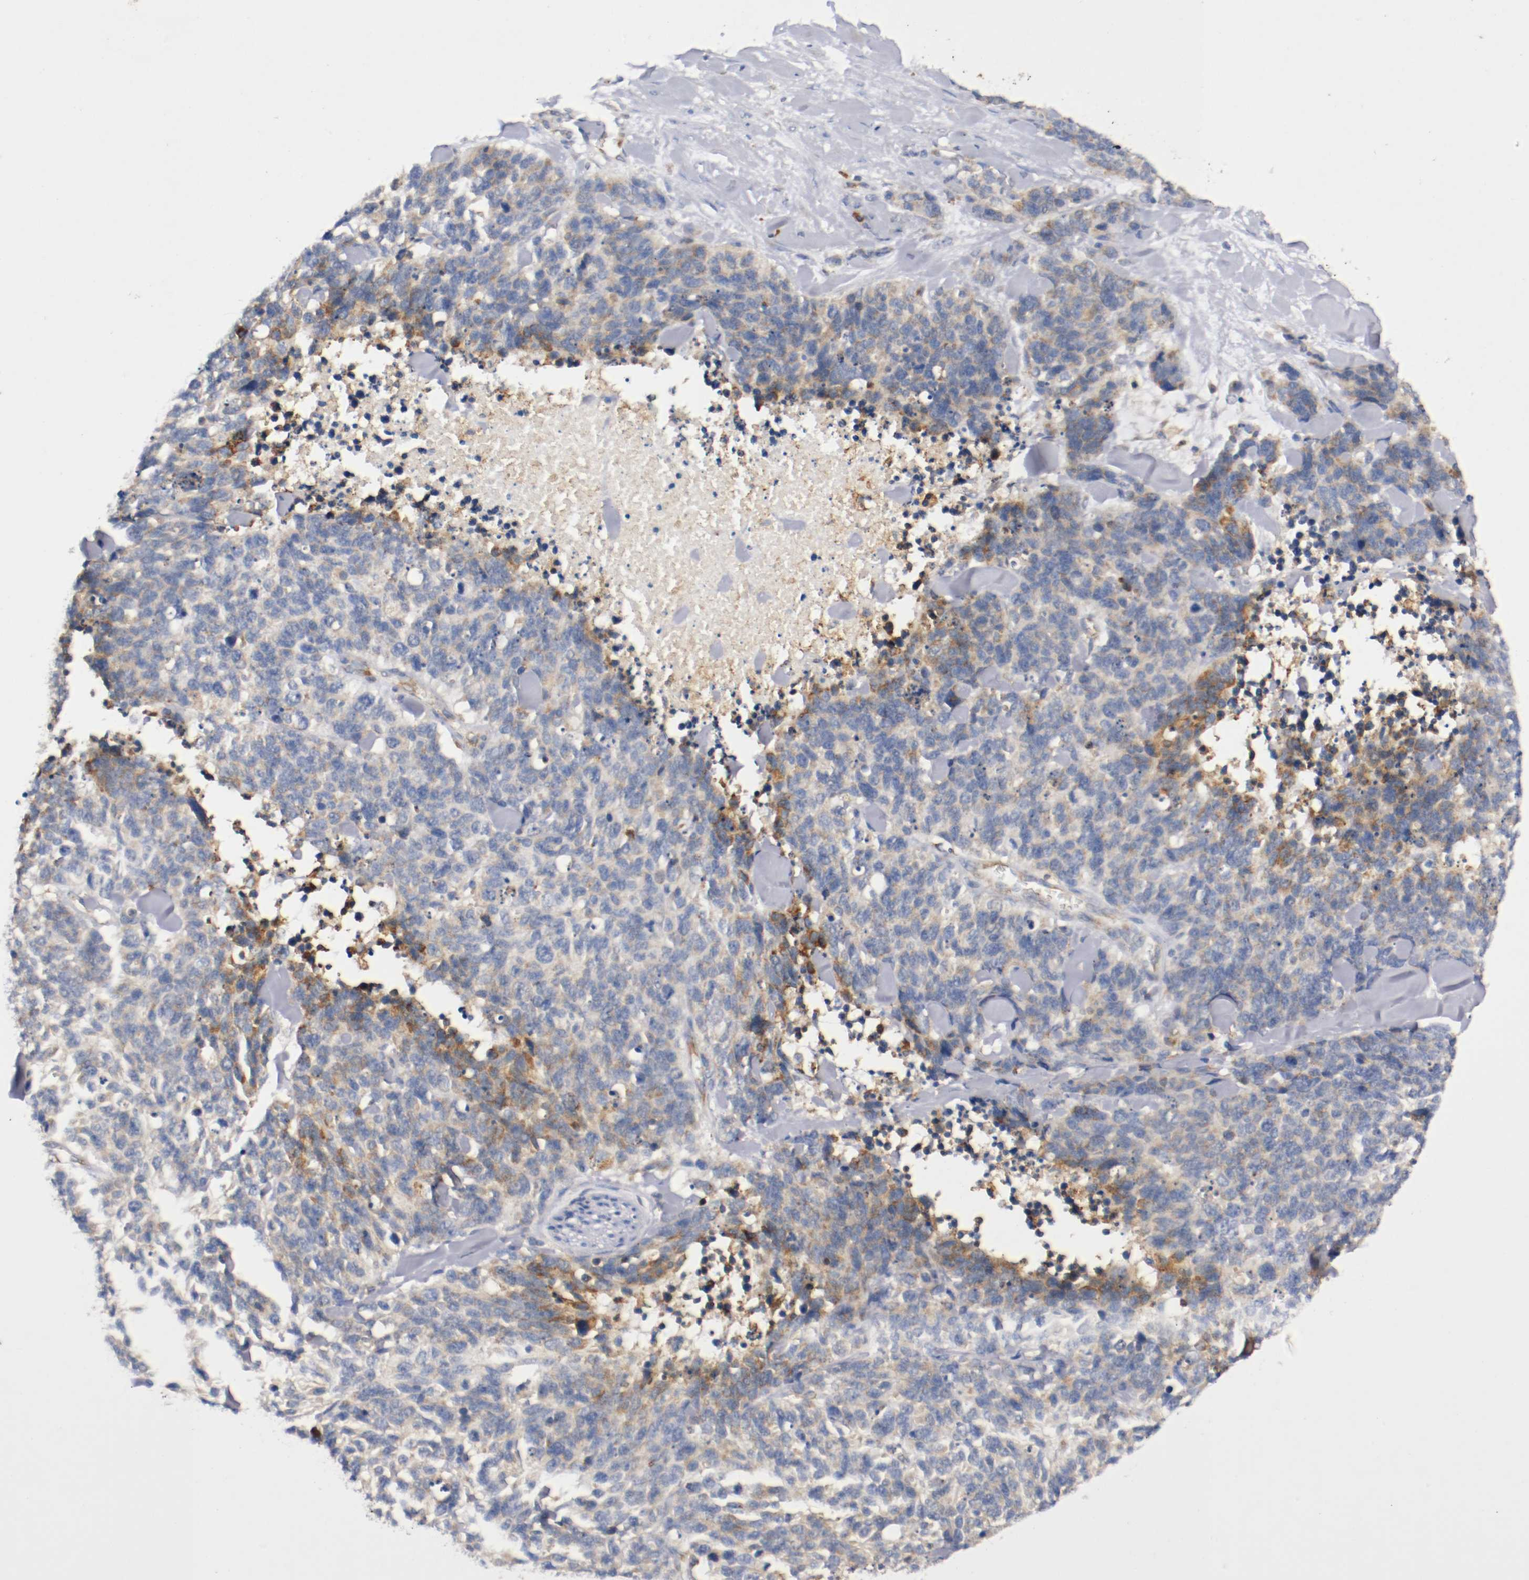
{"staining": {"intensity": "moderate", "quantity": "25%-75%", "location": "cytoplasmic/membranous"}, "tissue": "lung cancer", "cell_type": "Tumor cells", "image_type": "cancer", "snomed": [{"axis": "morphology", "description": "Neoplasm, malignant, NOS"}, {"axis": "topography", "description": "Lung"}], "caption": "Moderate cytoplasmic/membranous expression for a protein is identified in about 25%-75% of tumor cells of malignant neoplasm (lung) using IHC.", "gene": "TRAF2", "patient": {"sex": "female", "age": 58}}